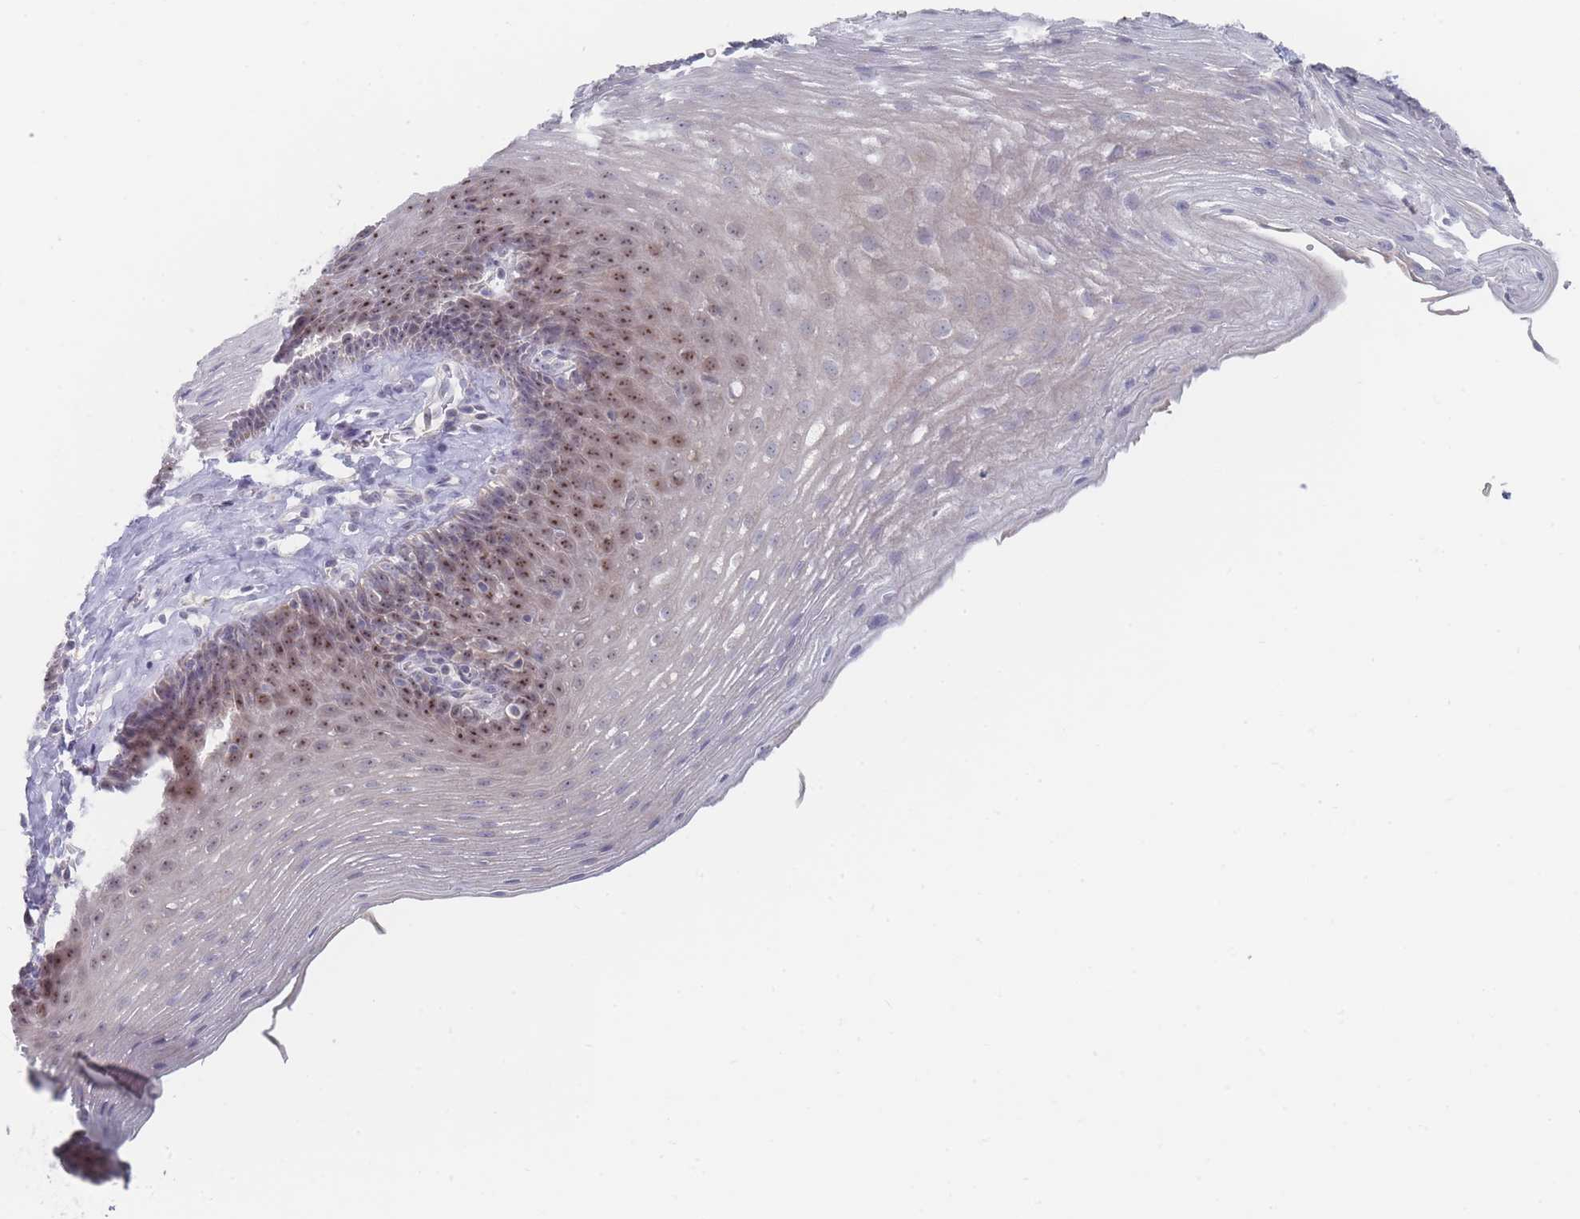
{"staining": {"intensity": "moderate", "quantity": "25%-75%", "location": "nuclear"}, "tissue": "esophagus", "cell_type": "Squamous epithelial cells", "image_type": "normal", "snomed": [{"axis": "morphology", "description": "Normal tissue, NOS"}, {"axis": "topography", "description": "Esophagus"}], "caption": "About 25%-75% of squamous epithelial cells in normal esophagus reveal moderate nuclear protein positivity as visualized by brown immunohistochemical staining.", "gene": "RNF8", "patient": {"sex": "female", "age": 66}}